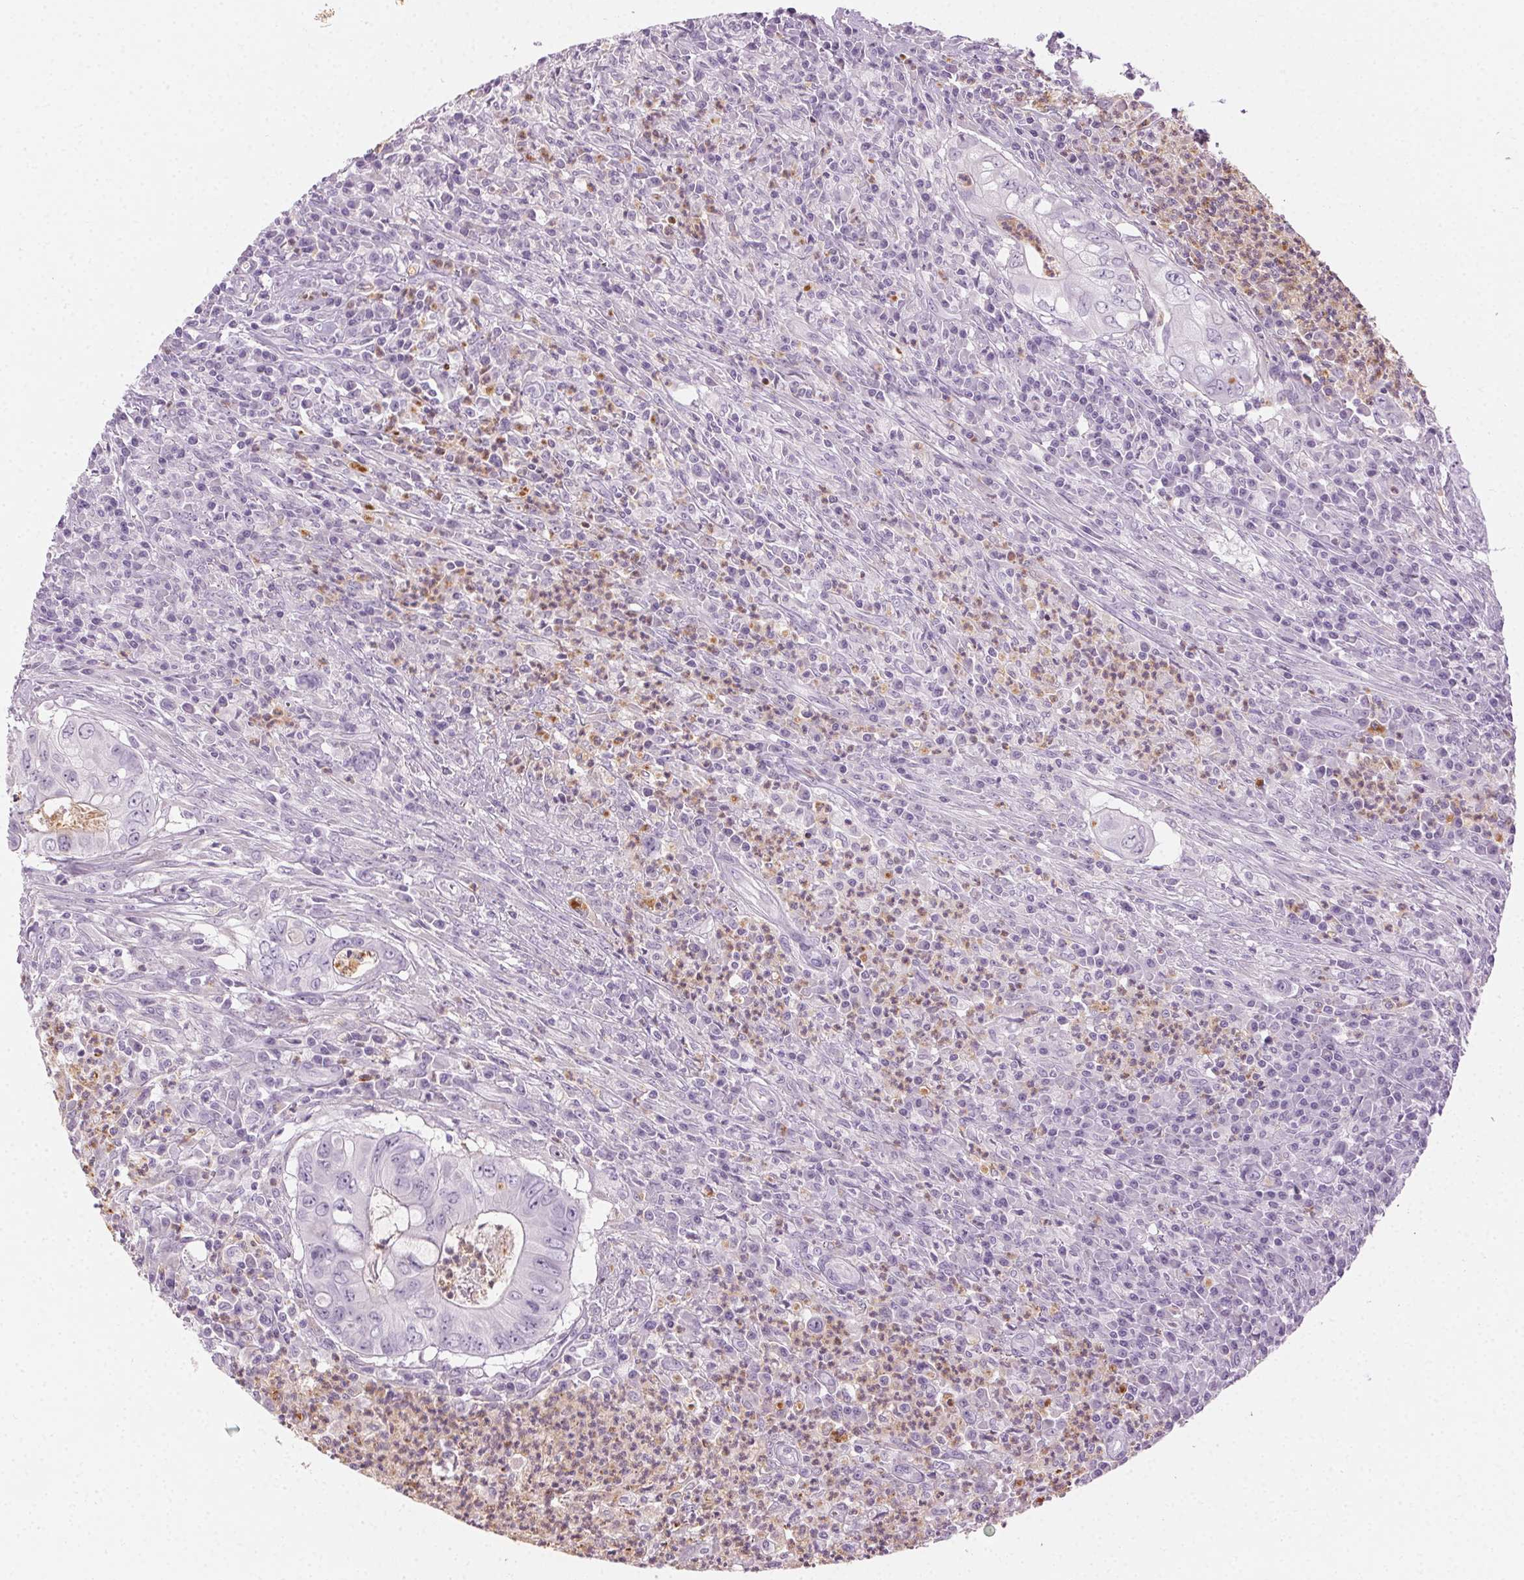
{"staining": {"intensity": "negative", "quantity": "none", "location": "none"}, "tissue": "colorectal cancer", "cell_type": "Tumor cells", "image_type": "cancer", "snomed": [{"axis": "morphology", "description": "Adenocarcinoma, NOS"}, {"axis": "topography", "description": "Colon"}], "caption": "This is a histopathology image of immunohistochemistry (IHC) staining of colorectal cancer, which shows no staining in tumor cells.", "gene": "MPO", "patient": {"sex": "female", "age": 74}}